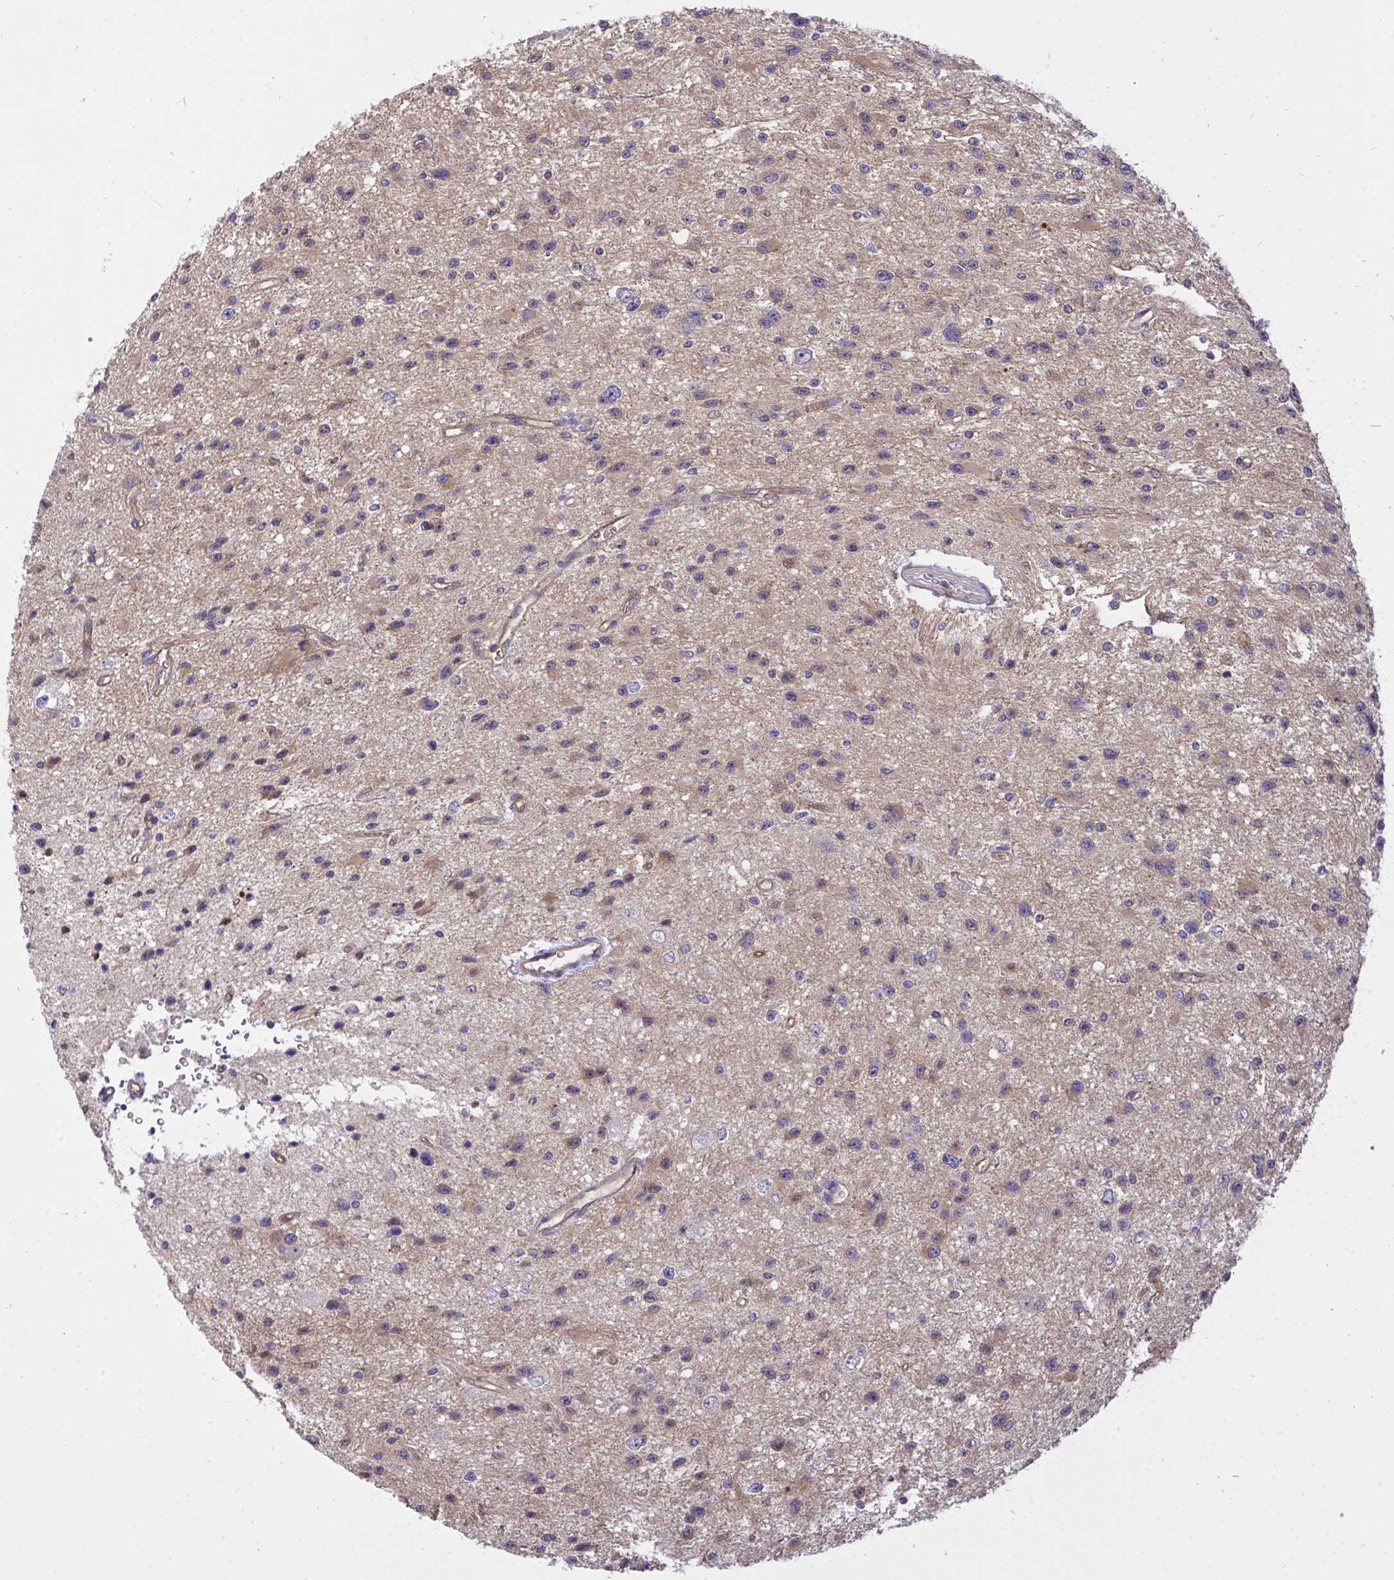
{"staining": {"intensity": "weak", "quantity": "25%-75%", "location": "cytoplasmic/membranous"}, "tissue": "glioma", "cell_type": "Tumor cells", "image_type": "cancer", "snomed": [{"axis": "morphology", "description": "Glioma, malignant, Low grade"}, {"axis": "topography", "description": "Brain"}], "caption": "Low-grade glioma (malignant) stained with a protein marker demonstrates weak staining in tumor cells.", "gene": "C19orf54", "patient": {"sex": "male", "age": 43}}